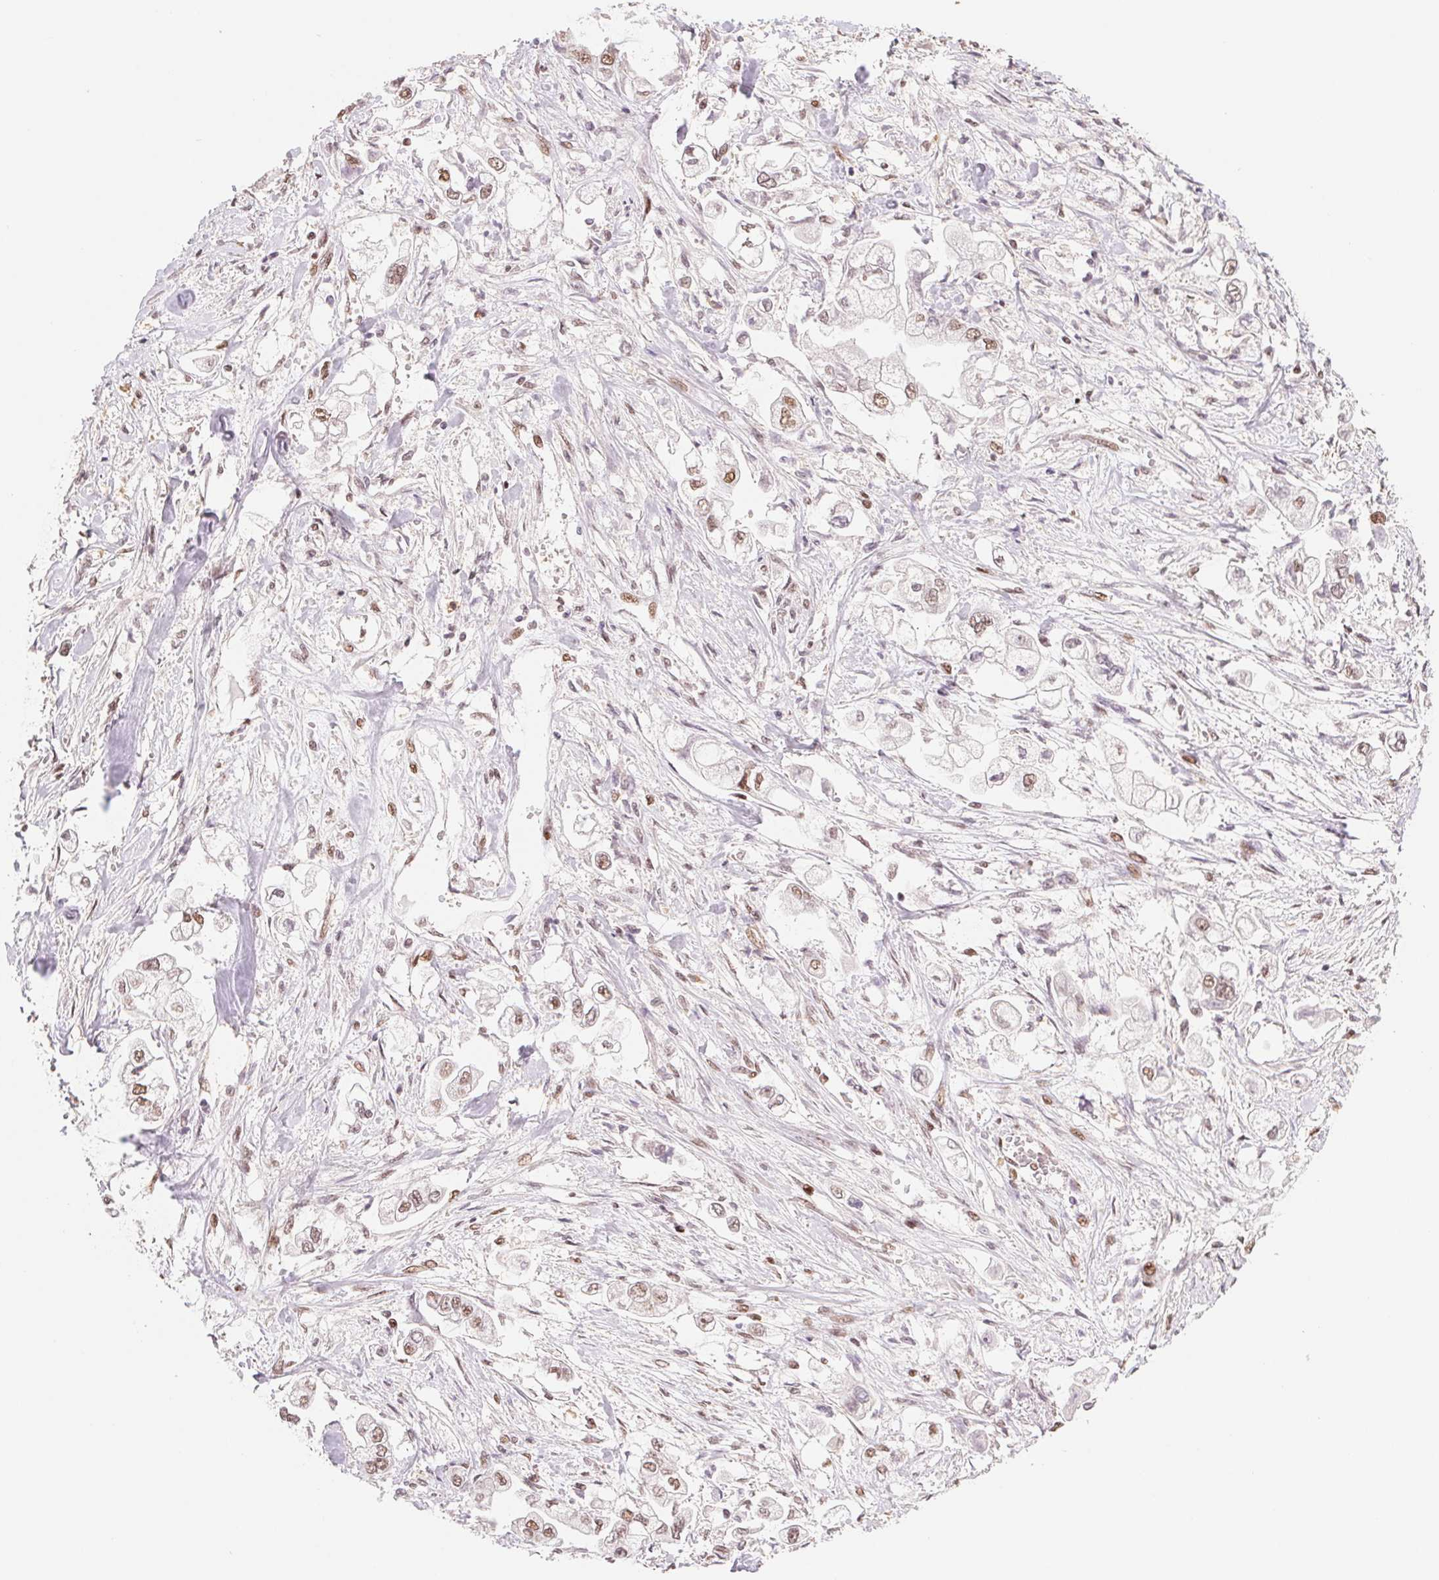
{"staining": {"intensity": "moderate", "quantity": "25%-75%", "location": "nuclear"}, "tissue": "stomach cancer", "cell_type": "Tumor cells", "image_type": "cancer", "snomed": [{"axis": "morphology", "description": "Adenocarcinoma, NOS"}, {"axis": "topography", "description": "Stomach"}], "caption": "Protein expression analysis of human stomach cancer reveals moderate nuclear expression in about 25%-75% of tumor cells.", "gene": "SREK1", "patient": {"sex": "male", "age": 62}}